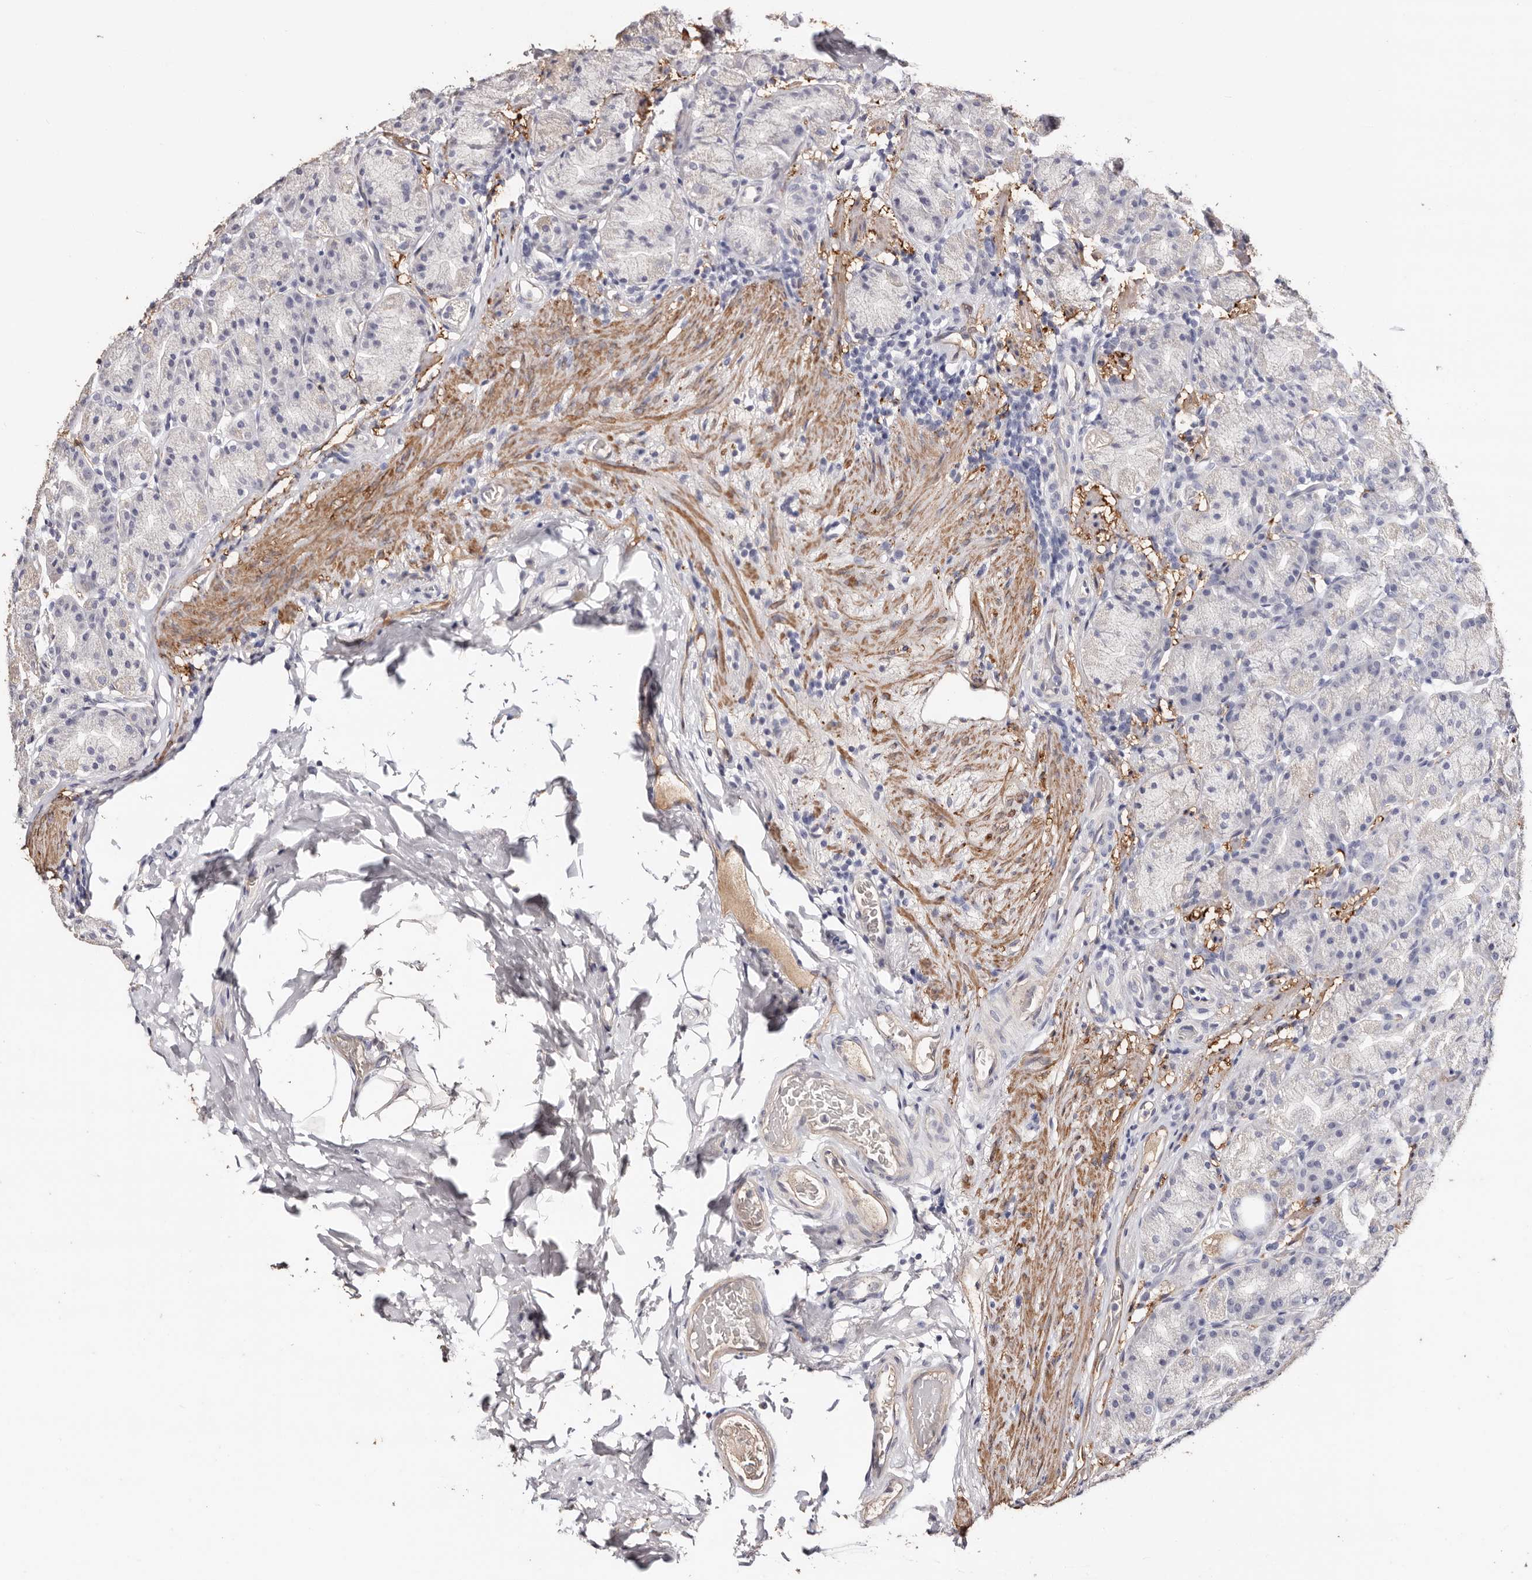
{"staining": {"intensity": "moderate", "quantity": "25%-75%", "location": "cytoplasmic/membranous"}, "tissue": "stomach", "cell_type": "Glandular cells", "image_type": "normal", "snomed": [{"axis": "morphology", "description": "Normal tissue, NOS"}, {"axis": "topography", "description": "Stomach, upper"}], "caption": "This is a histology image of IHC staining of benign stomach, which shows moderate staining in the cytoplasmic/membranous of glandular cells.", "gene": "TGM2", "patient": {"sex": "male", "age": 68}}